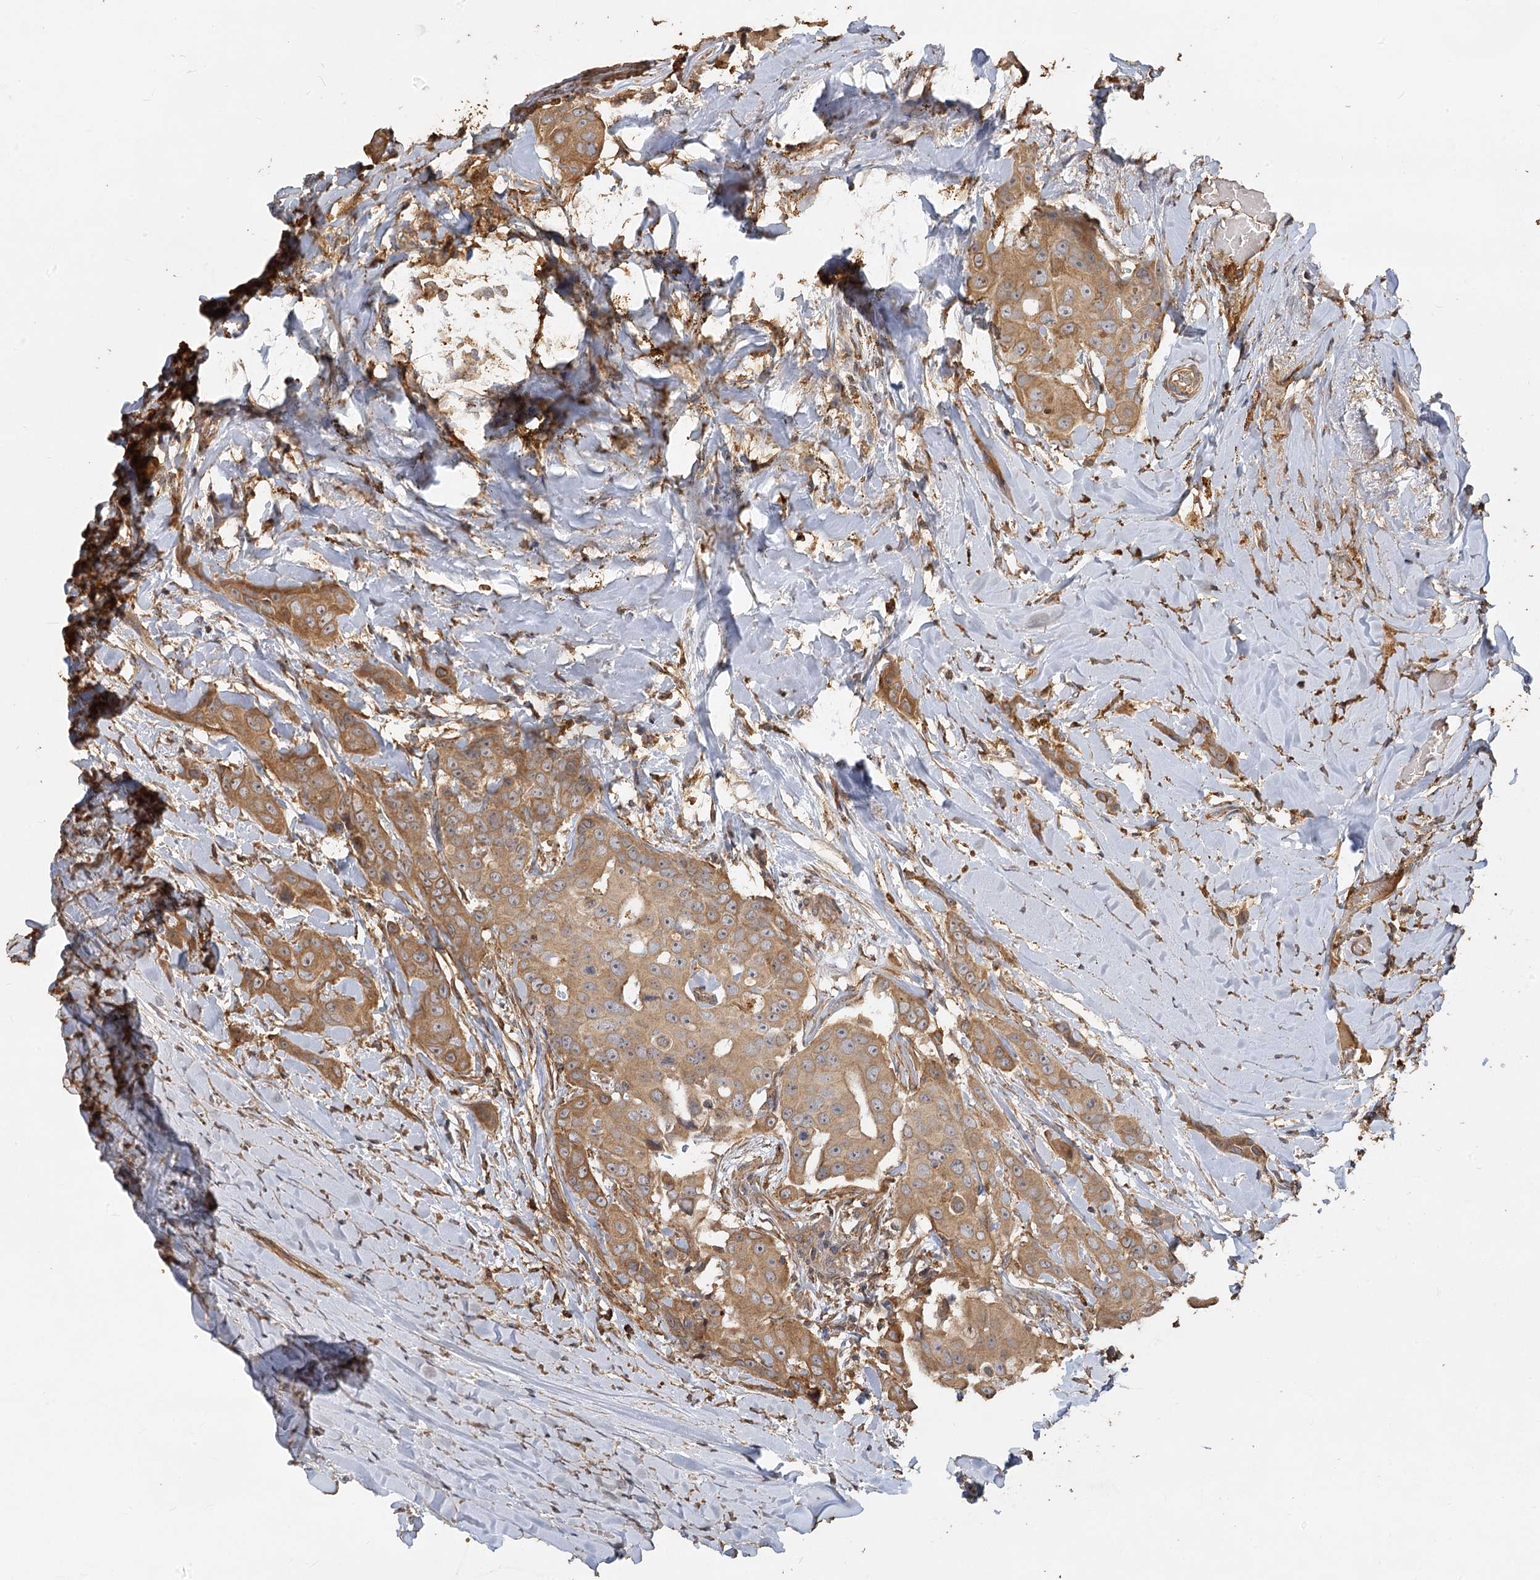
{"staining": {"intensity": "moderate", "quantity": ">75%", "location": "cytoplasmic/membranous"}, "tissue": "head and neck cancer", "cell_type": "Tumor cells", "image_type": "cancer", "snomed": [{"axis": "morphology", "description": "Adenocarcinoma, NOS"}, {"axis": "morphology", "description": "Adenocarcinoma, metastatic, NOS"}, {"axis": "topography", "description": "Head-Neck"}], "caption": "Moderate cytoplasmic/membranous protein staining is present in about >75% of tumor cells in head and neck metastatic adenocarcinoma.", "gene": "PIK3C2A", "patient": {"sex": "male", "age": 75}}